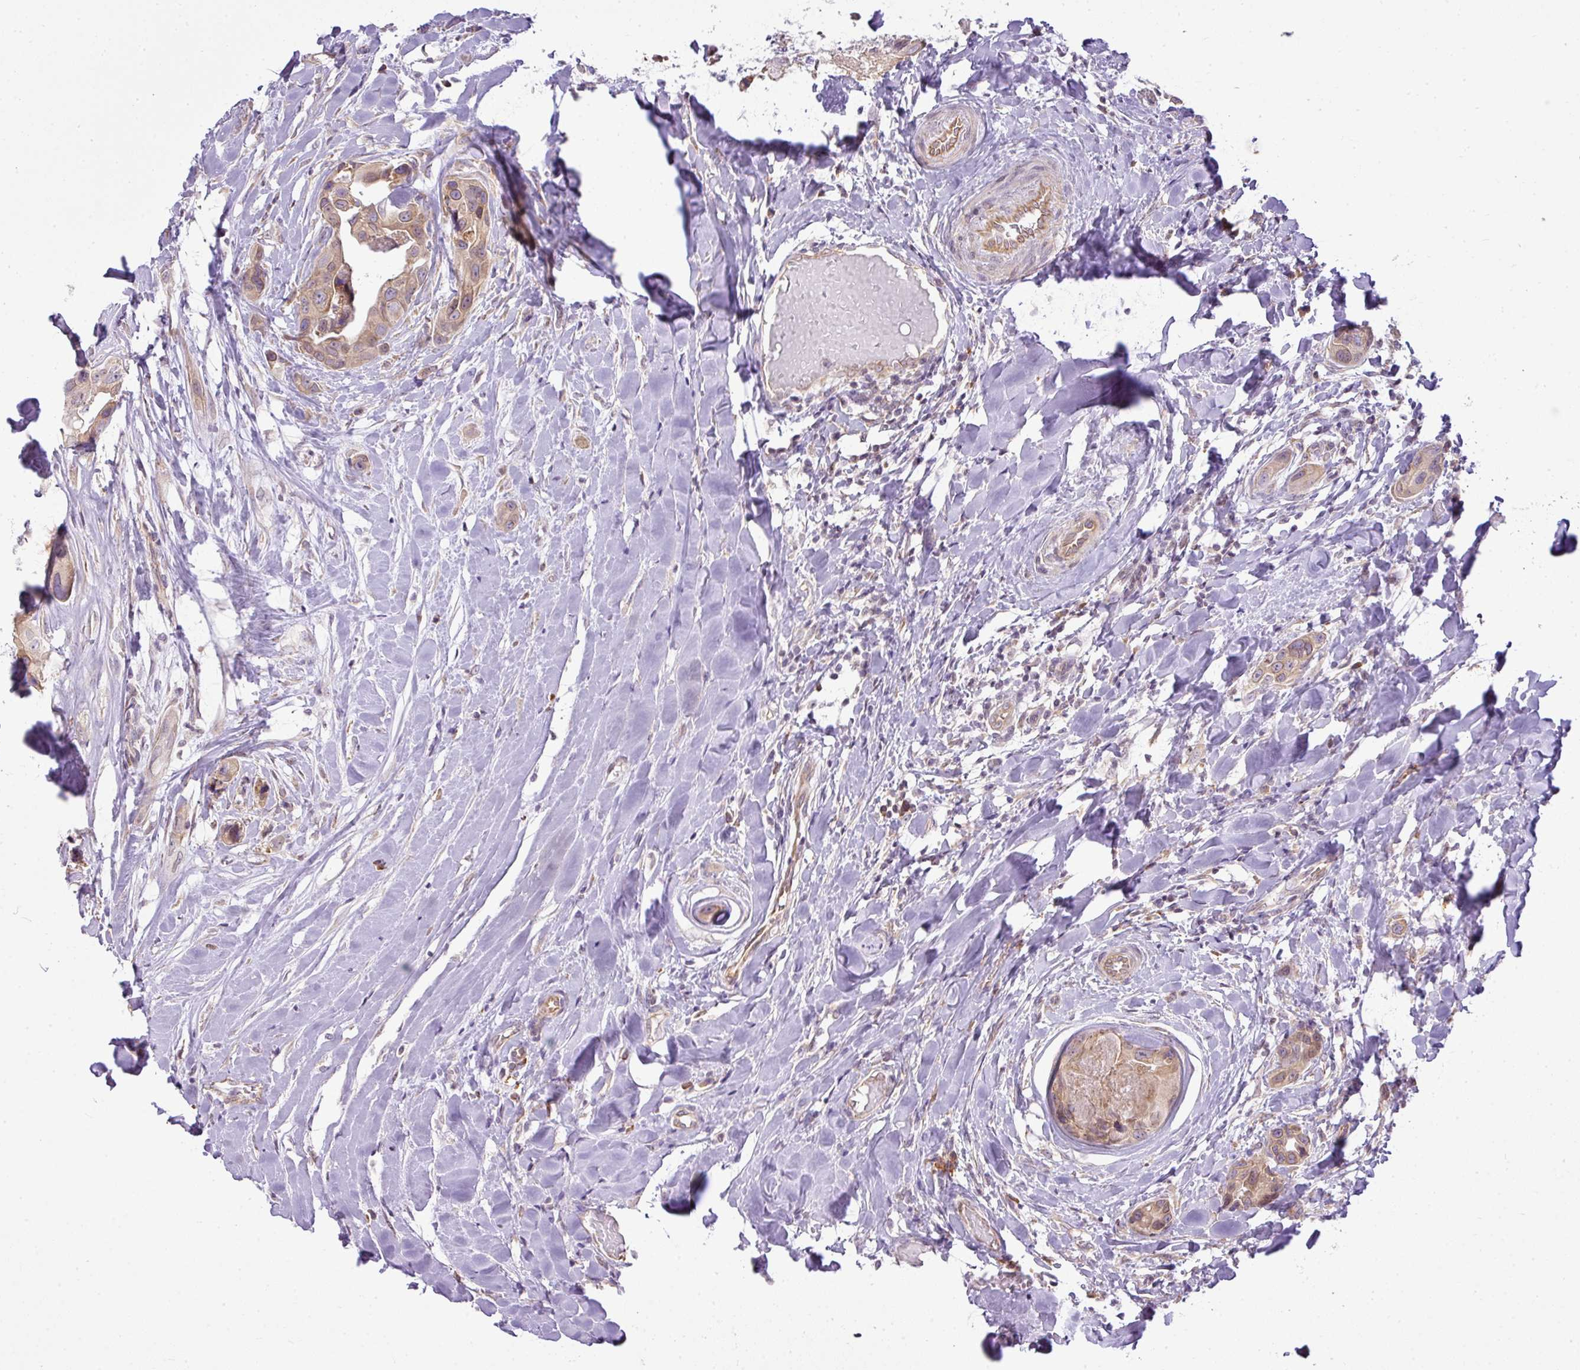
{"staining": {"intensity": "weak", "quantity": ">75%", "location": "cytoplasmic/membranous,nuclear"}, "tissue": "head and neck cancer", "cell_type": "Tumor cells", "image_type": "cancer", "snomed": [{"axis": "morphology", "description": "Adenocarcinoma, NOS"}, {"axis": "morphology", "description": "Adenocarcinoma, metastatic, NOS"}, {"axis": "topography", "description": "Head-Neck"}], "caption": "Immunohistochemistry (DAB (3,3'-diaminobenzidine)) staining of human head and neck adenocarcinoma displays weak cytoplasmic/membranous and nuclear protein staining in approximately >75% of tumor cells.", "gene": "COX18", "patient": {"sex": "male", "age": 75}}